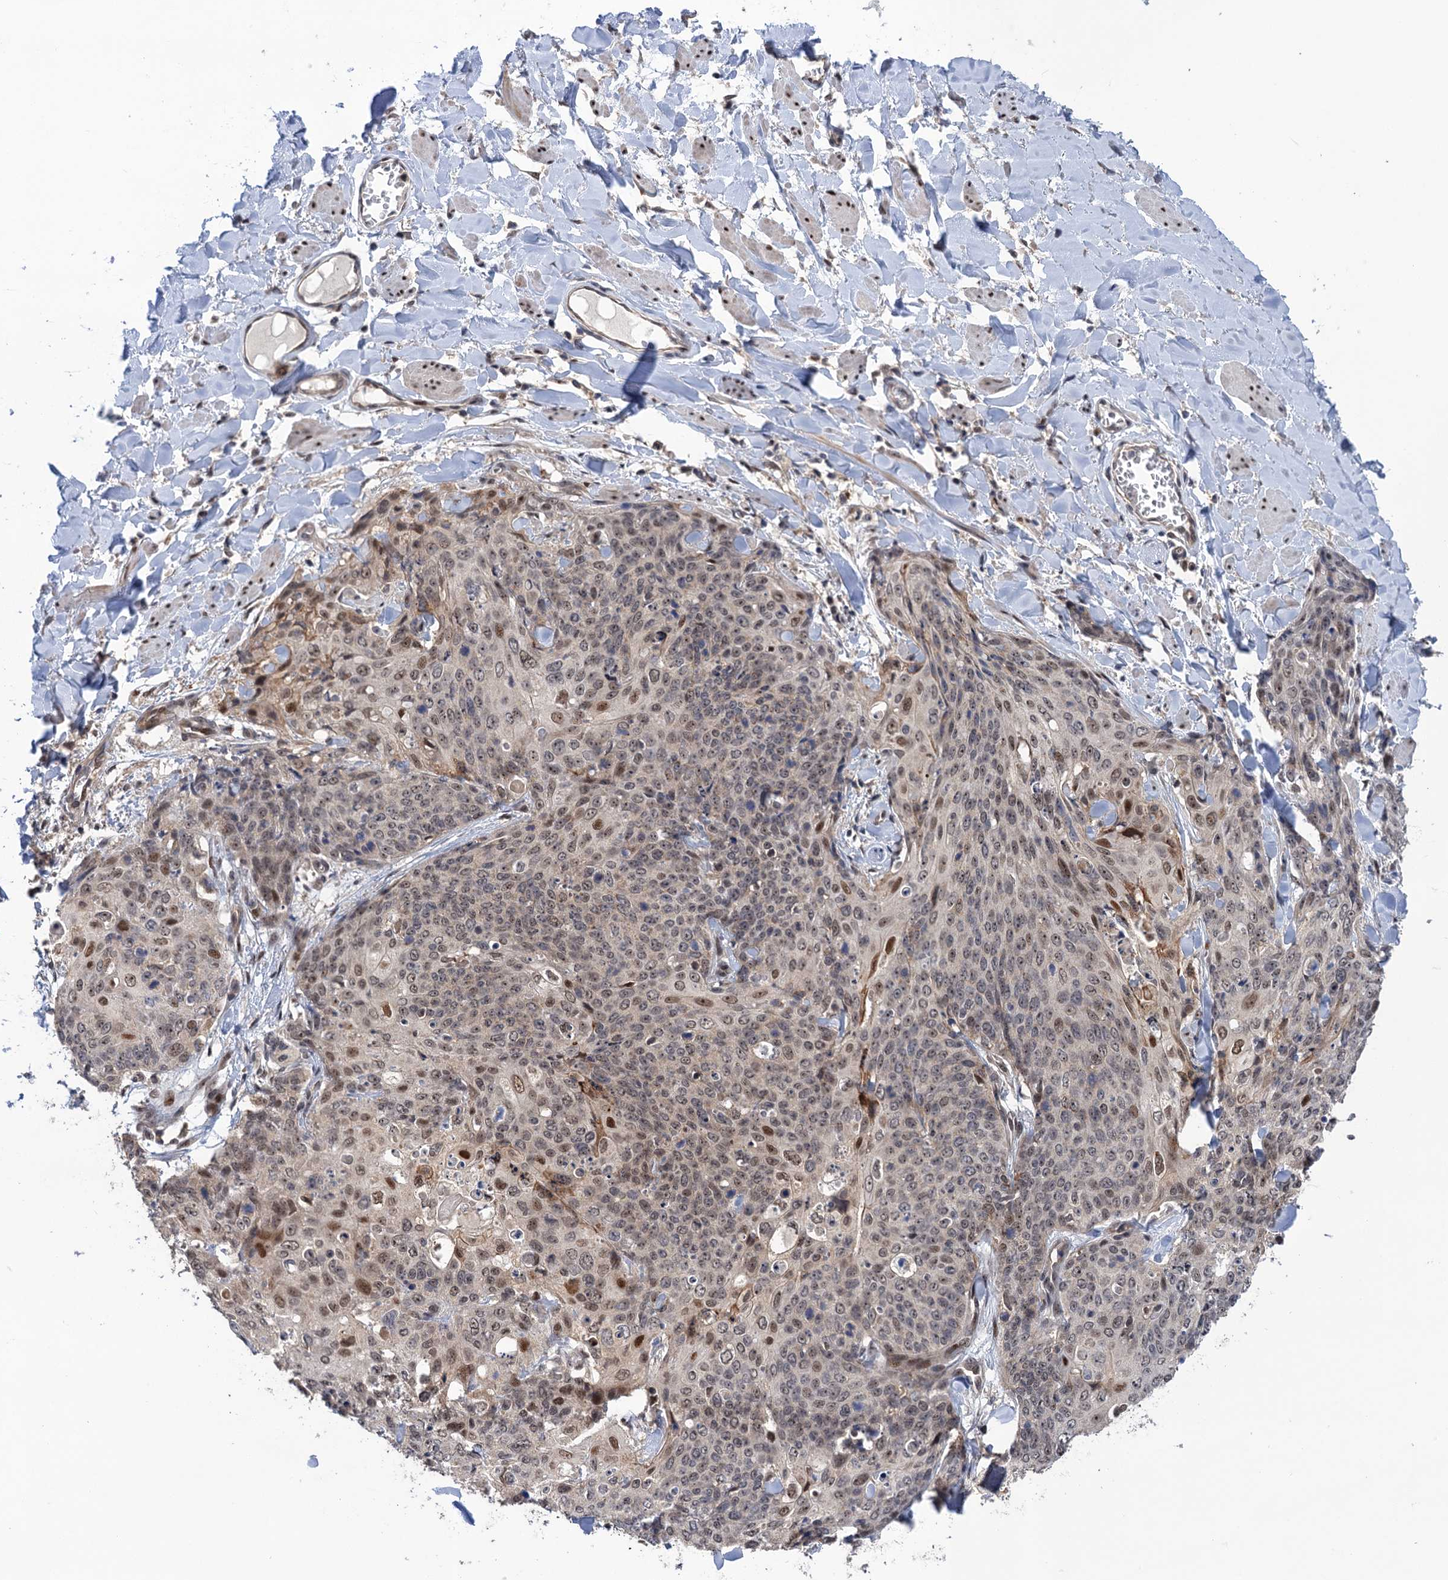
{"staining": {"intensity": "moderate", "quantity": "<25%", "location": "nuclear"}, "tissue": "skin cancer", "cell_type": "Tumor cells", "image_type": "cancer", "snomed": [{"axis": "morphology", "description": "Squamous cell carcinoma, NOS"}, {"axis": "topography", "description": "Skin"}, {"axis": "topography", "description": "Vulva"}], "caption": "A low amount of moderate nuclear staining is seen in about <25% of tumor cells in skin cancer tissue. The protein is shown in brown color, while the nuclei are stained blue.", "gene": "ZAR1L", "patient": {"sex": "female", "age": 85}}